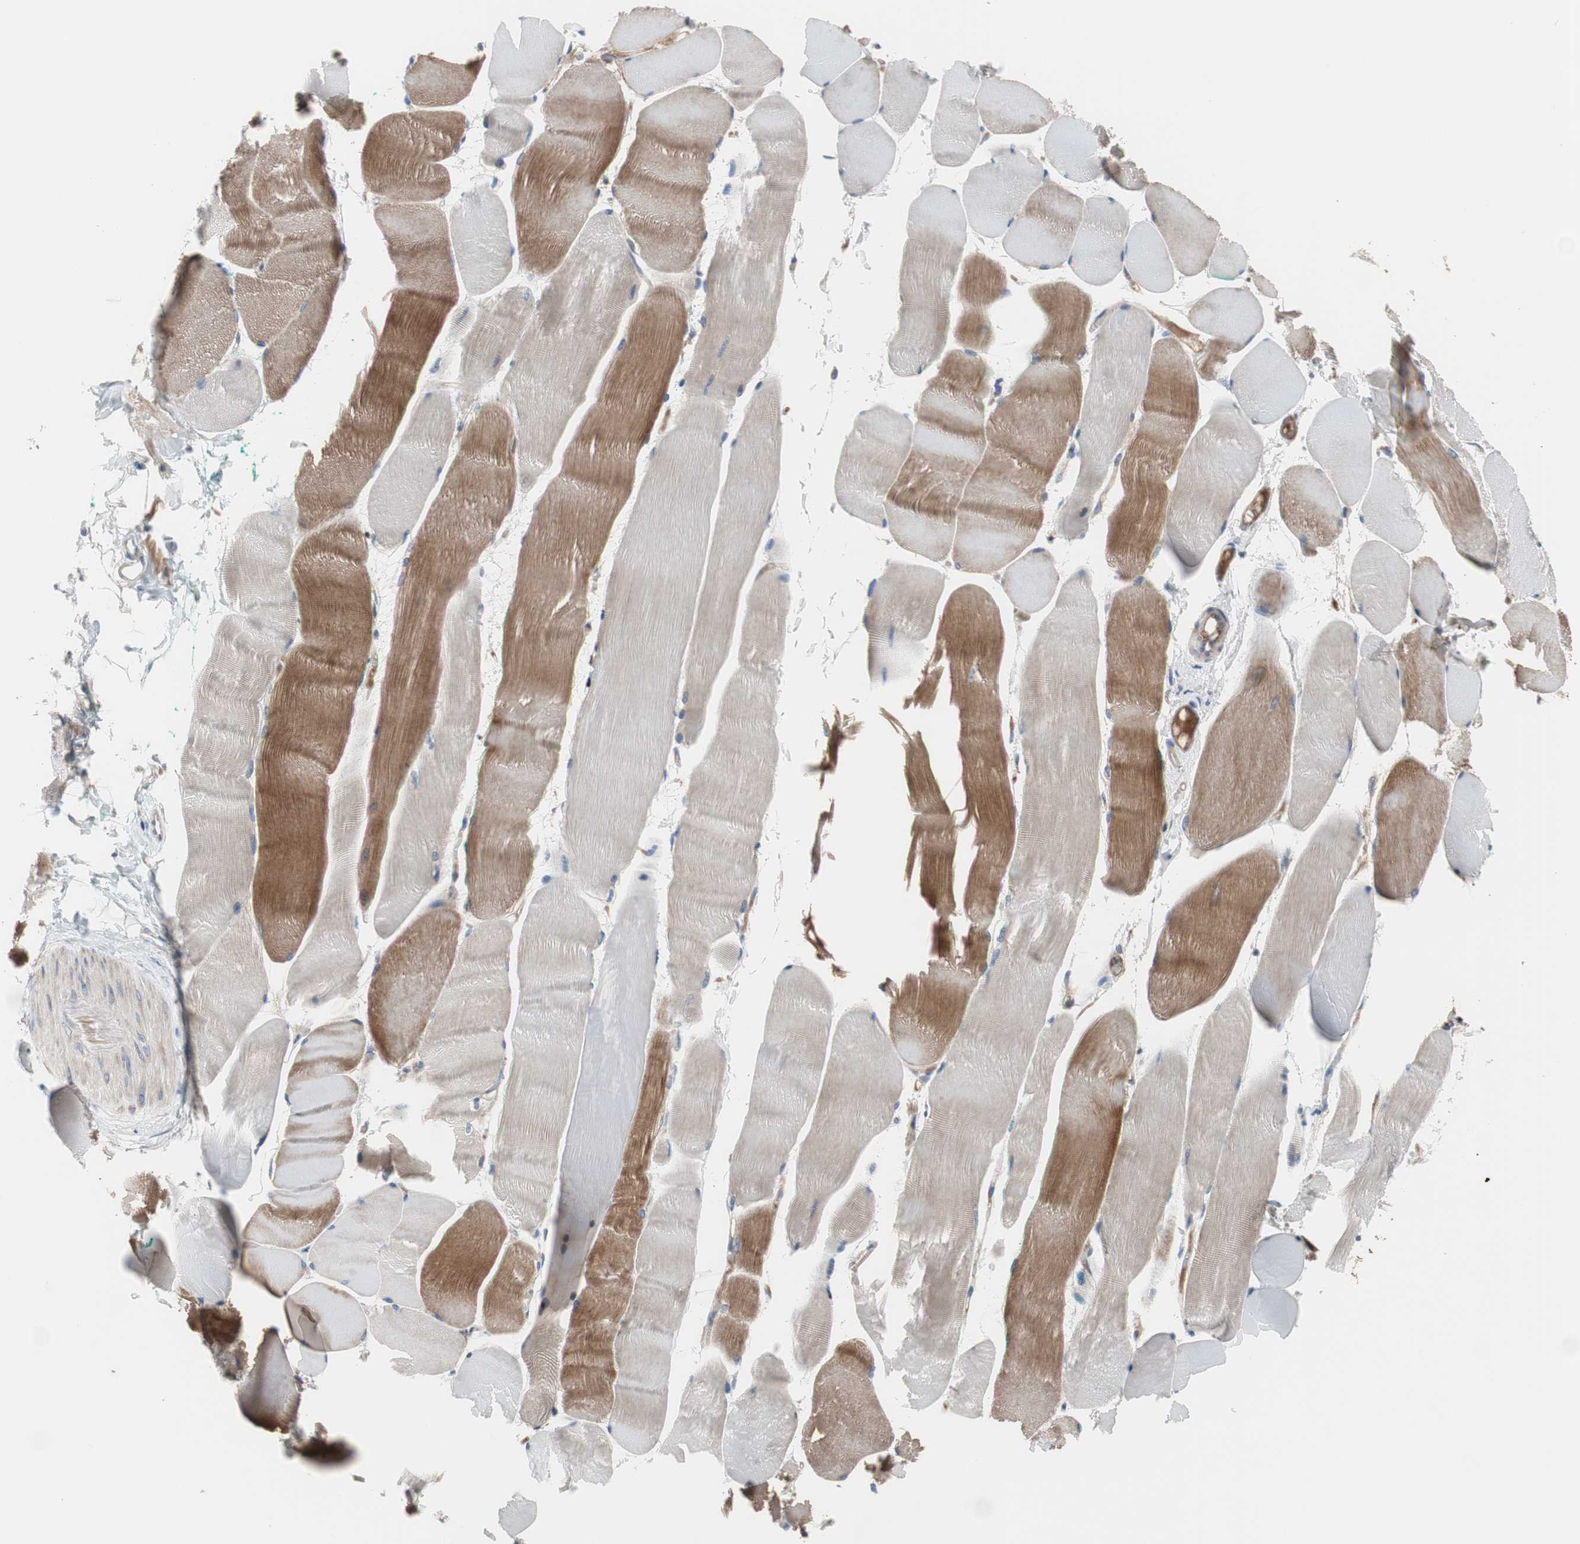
{"staining": {"intensity": "moderate", "quantity": "25%-75%", "location": "cytoplasmic/membranous"}, "tissue": "skeletal muscle", "cell_type": "Myocytes", "image_type": "normal", "snomed": [{"axis": "morphology", "description": "Normal tissue, NOS"}, {"axis": "morphology", "description": "Squamous cell carcinoma, NOS"}, {"axis": "topography", "description": "Skeletal muscle"}], "caption": "A photomicrograph of skeletal muscle stained for a protein reveals moderate cytoplasmic/membranous brown staining in myocytes.", "gene": "KANSL1", "patient": {"sex": "male", "age": 51}}